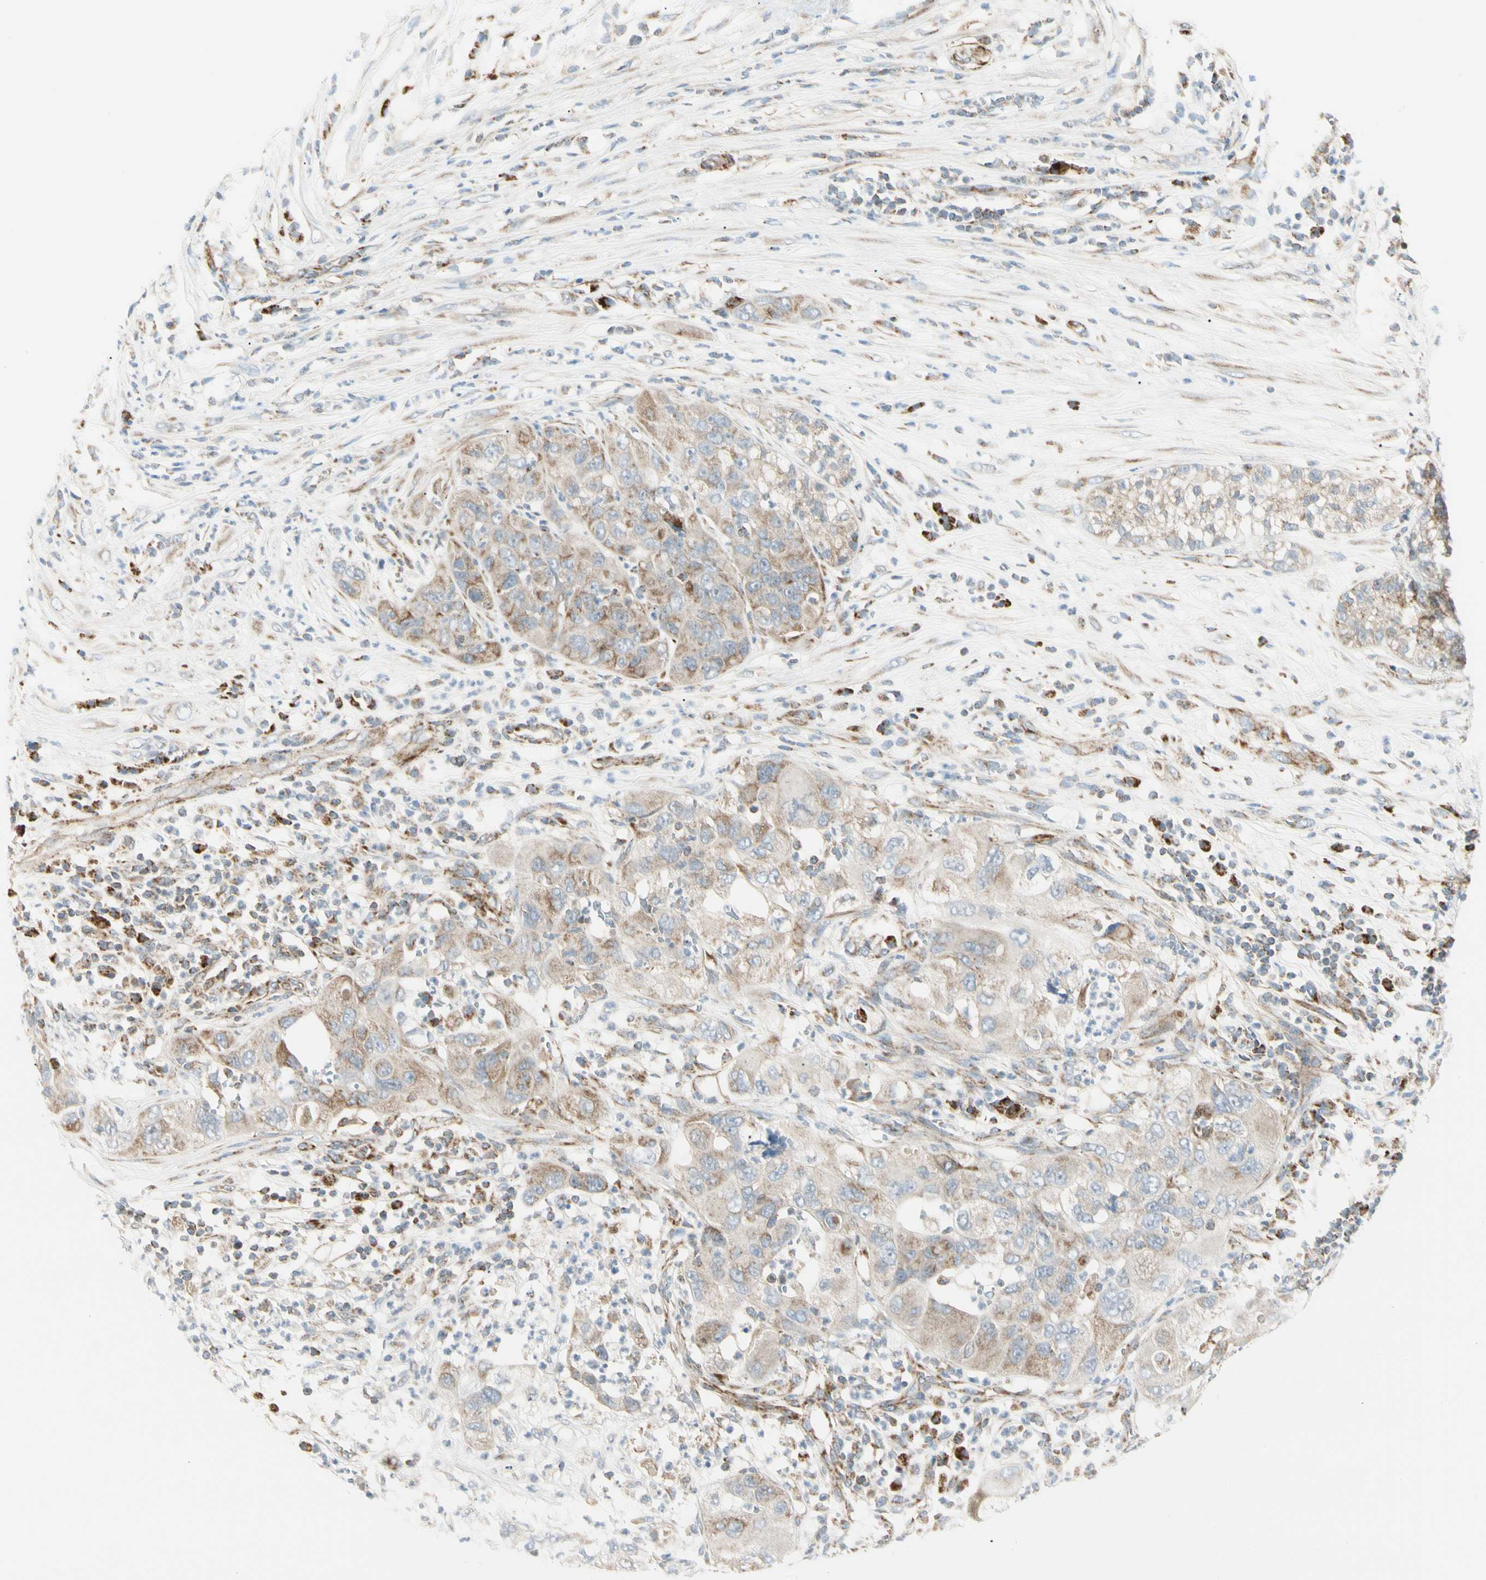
{"staining": {"intensity": "moderate", "quantity": ">75%", "location": "cytoplasmic/membranous"}, "tissue": "pancreatic cancer", "cell_type": "Tumor cells", "image_type": "cancer", "snomed": [{"axis": "morphology", "description": "Adenocarcinoma, NOS"}, {"axis": "topography", "description": "Pancreas"}], "caption": "A medium amount of moderate cytoplasmic/membranous expression is identified in approximately >75% of tumor cells in pancreatic cancer tissue.", "gene": "TBC1D10A", "patient": {"sex": "female", "age": 78}}